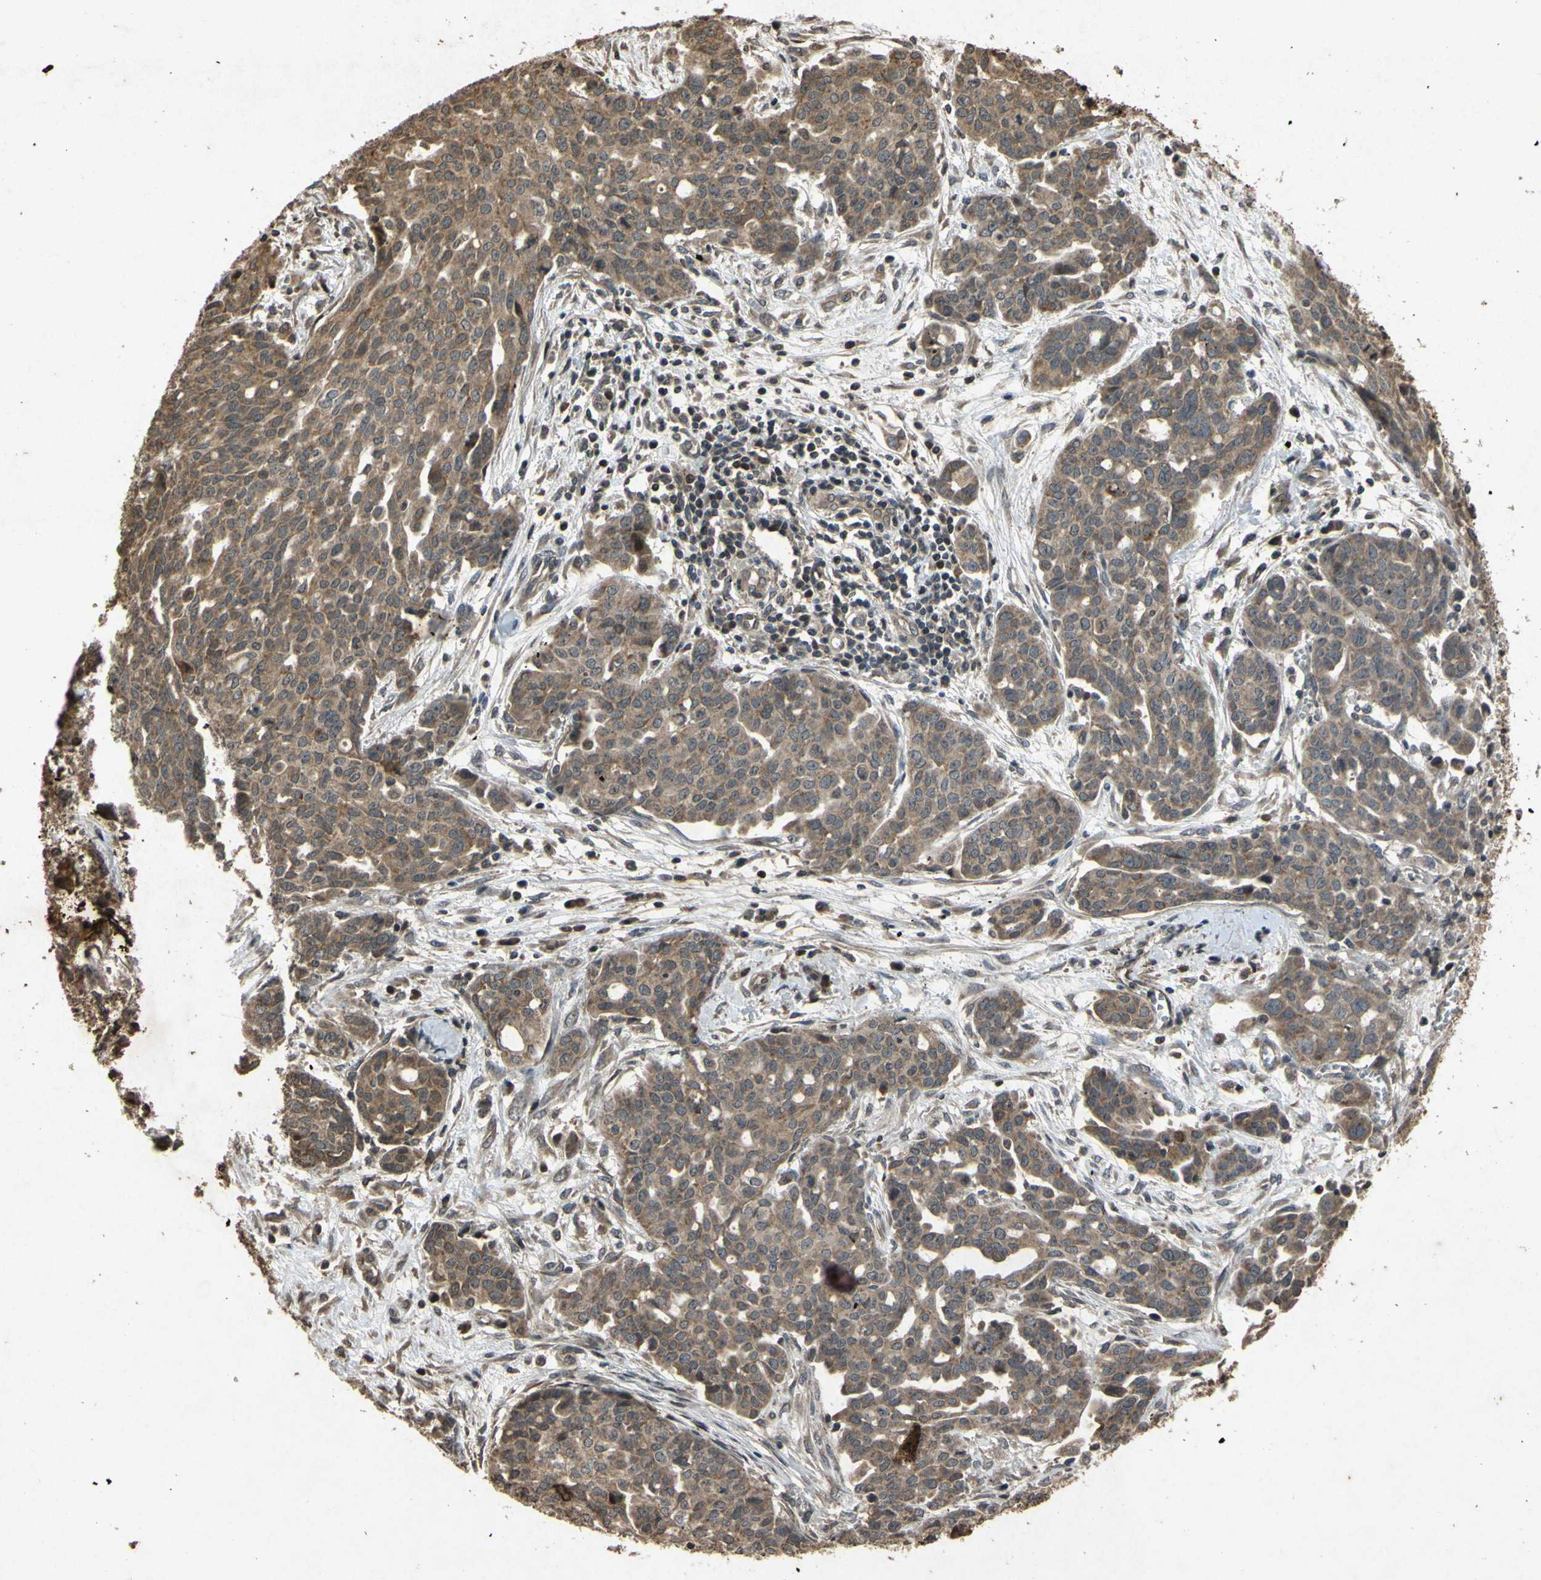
{"staining": {"intensity": "moderate", "quantity": ">75%", "location": "cytoplasmic/membranous"}, "tissue": "ovarian cancer", "cell_type": "Tumor cells", "image_type": "cancer", "snomed": [{"axis": "morphology", "description": "Cystadenocarcinoma, serous, NOS"}, {"axis": "topography", "description": "Soft tissue"}, {"axis": "topography", "description": "Ovary"}], "caption": "An immunohistochemistry micrograph of tumor tissue is shown. Protein staining in brown labels moderate cytoplasmic/membranous positivity in serous cystadenocarcinoma (ovarian) within tumor cells.", "gene": "ATP6V1H", "patient": {"sex": "female", "age": 57}}